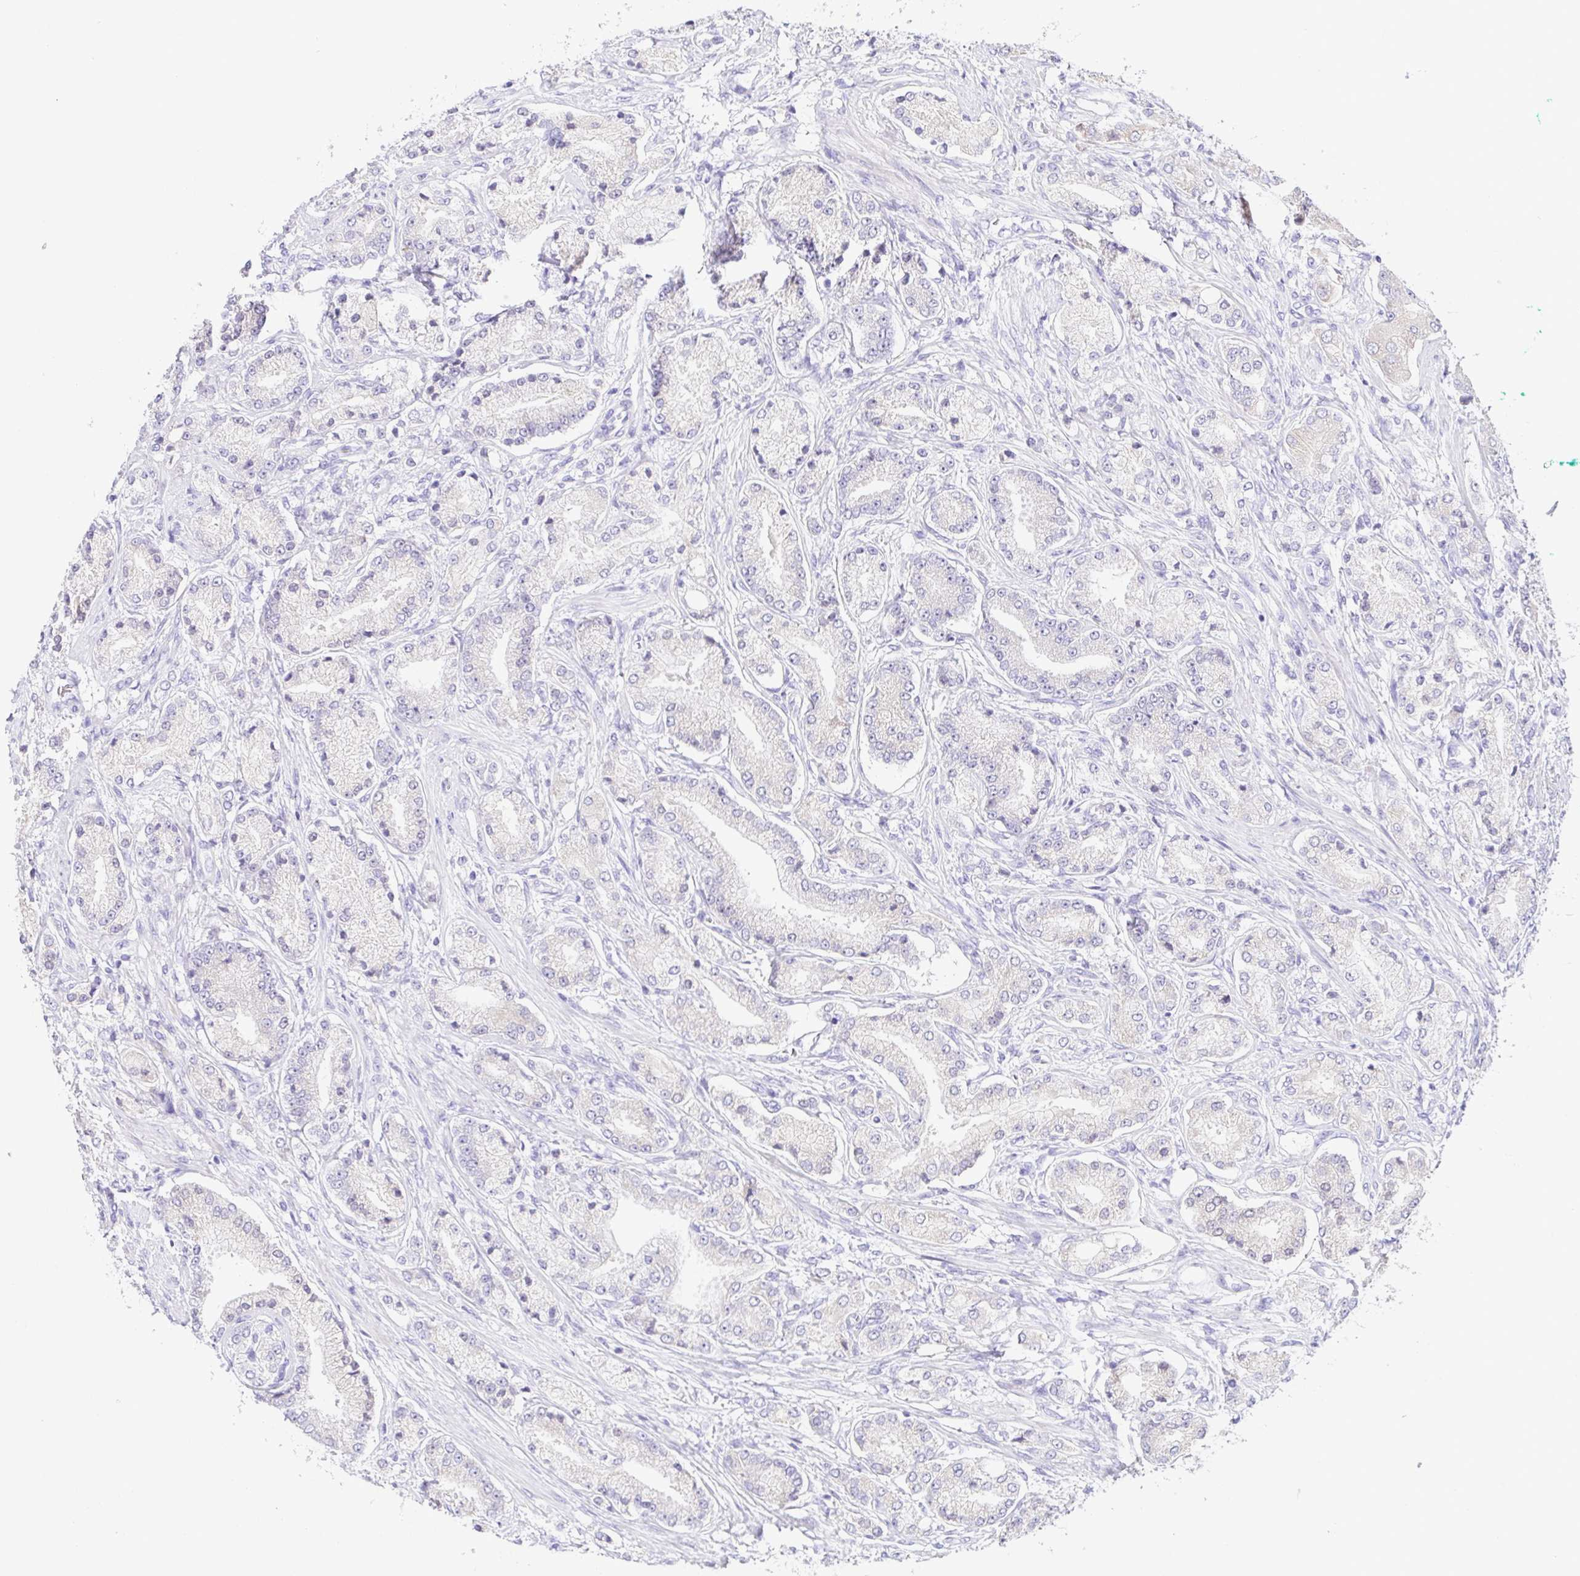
{"staining": {"intensity": "negative", "quantity": "none", "location": "none"}, "tissue": "prostate cancer", "cell_type": "Tumor cells", "image_type": "cancer", "snomed": [{"axis": "morphology", "description": "Adenocarcinoma, High grade"}, {"axis": "topography", "description": "Prostate and seminal vesicle, NOS"}], "caption": "An immunohistochemistry (IHC) image of prostate high-grade adenocarcinoma is shown. There is no staining in tumor cells of prostate high-grade adenocarcinoma. (DAB (3,3'-diaminobenzidine) IHC, high magnification).", "gene": "A1BG", "patient": {"sex": "male", "age": 61}}